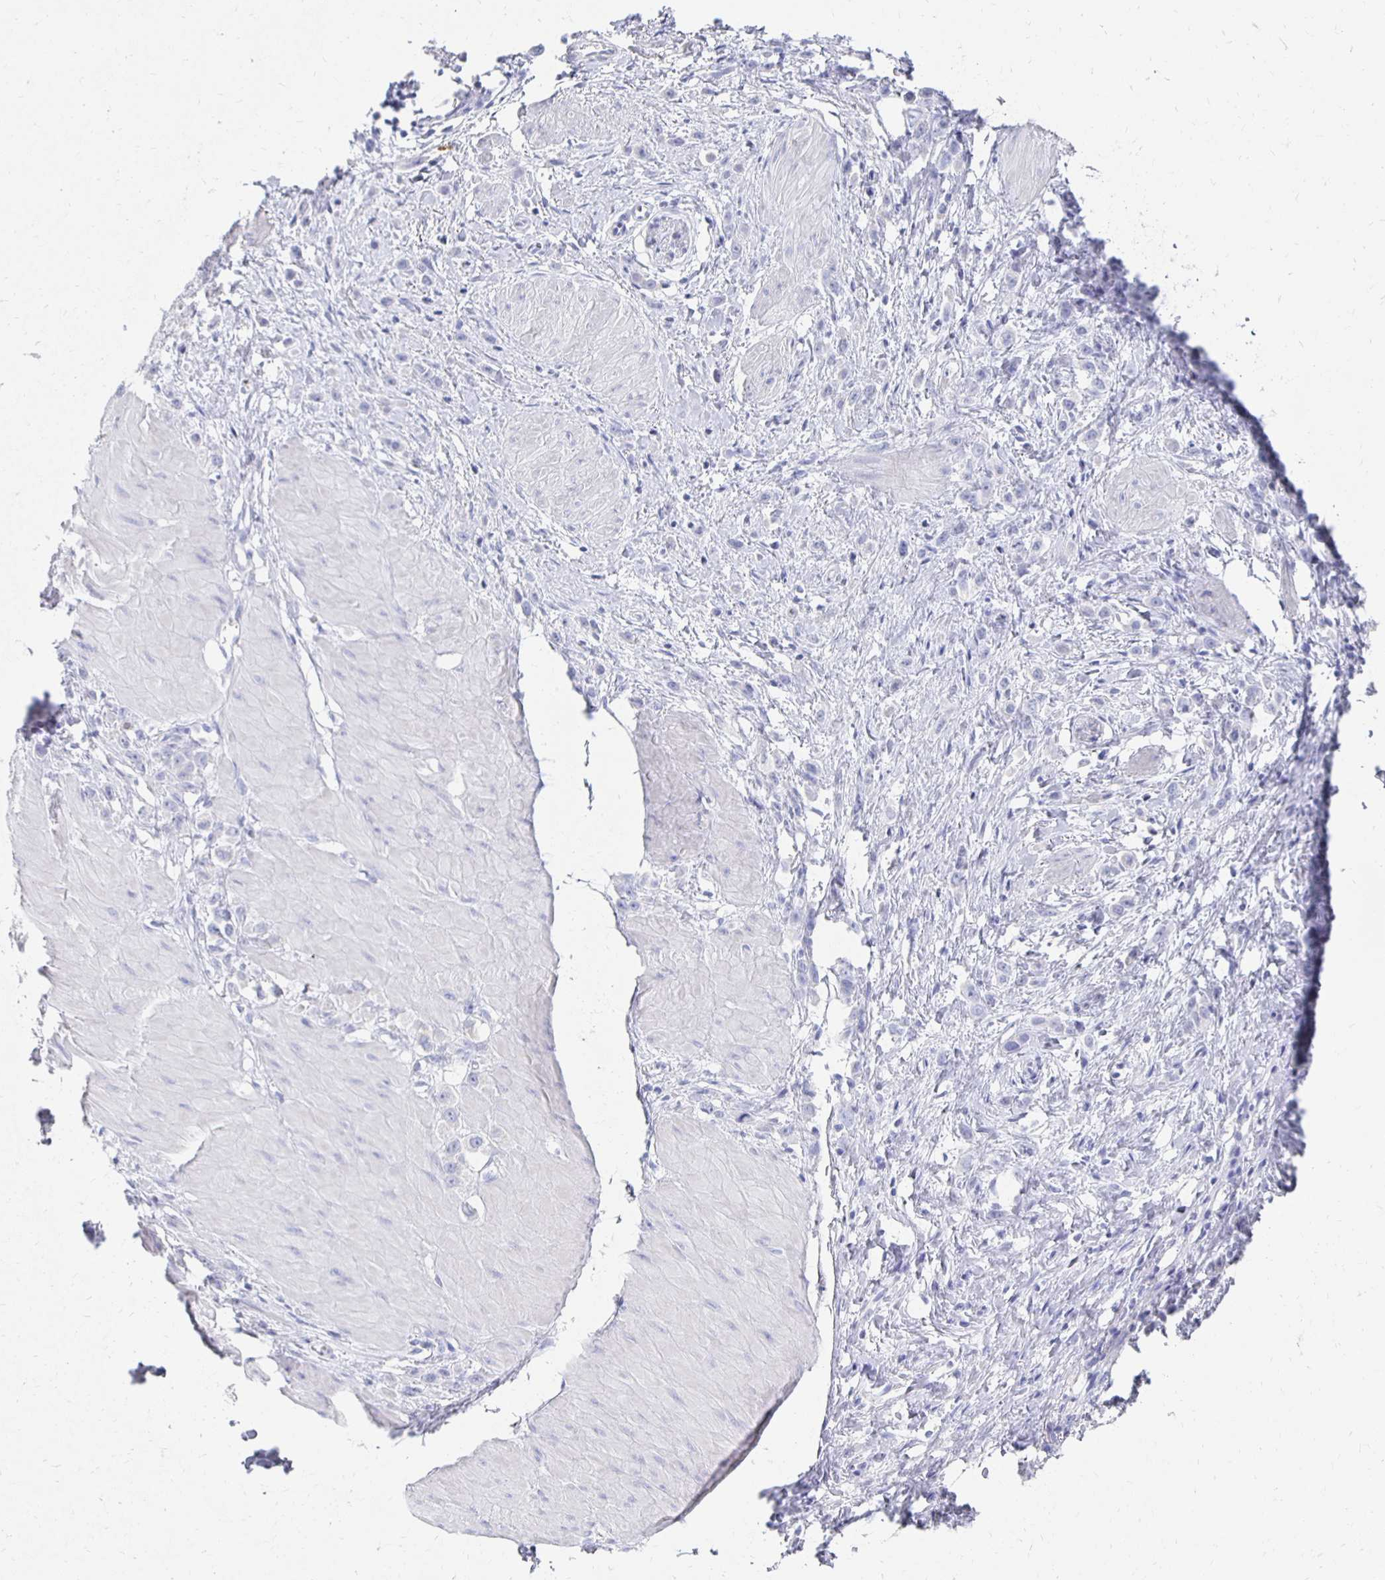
{"staining": {"intensity": "negative", "quantity": "none", "location": "none"}, "tissue": "stomach cancer", "cell_type": "Tumor cells", "image_type": "cancer", "snomed": [{"axis": "morphology", "description": "Adenocarcinoma, NOS"}, {"axis": "topography", "description": "Stomach"}], "caption": "There is no significant positivity in tumor cells of stomach cancer.", "gene": "PRDM7", "patient": {"sex": "male", "age": 47}}